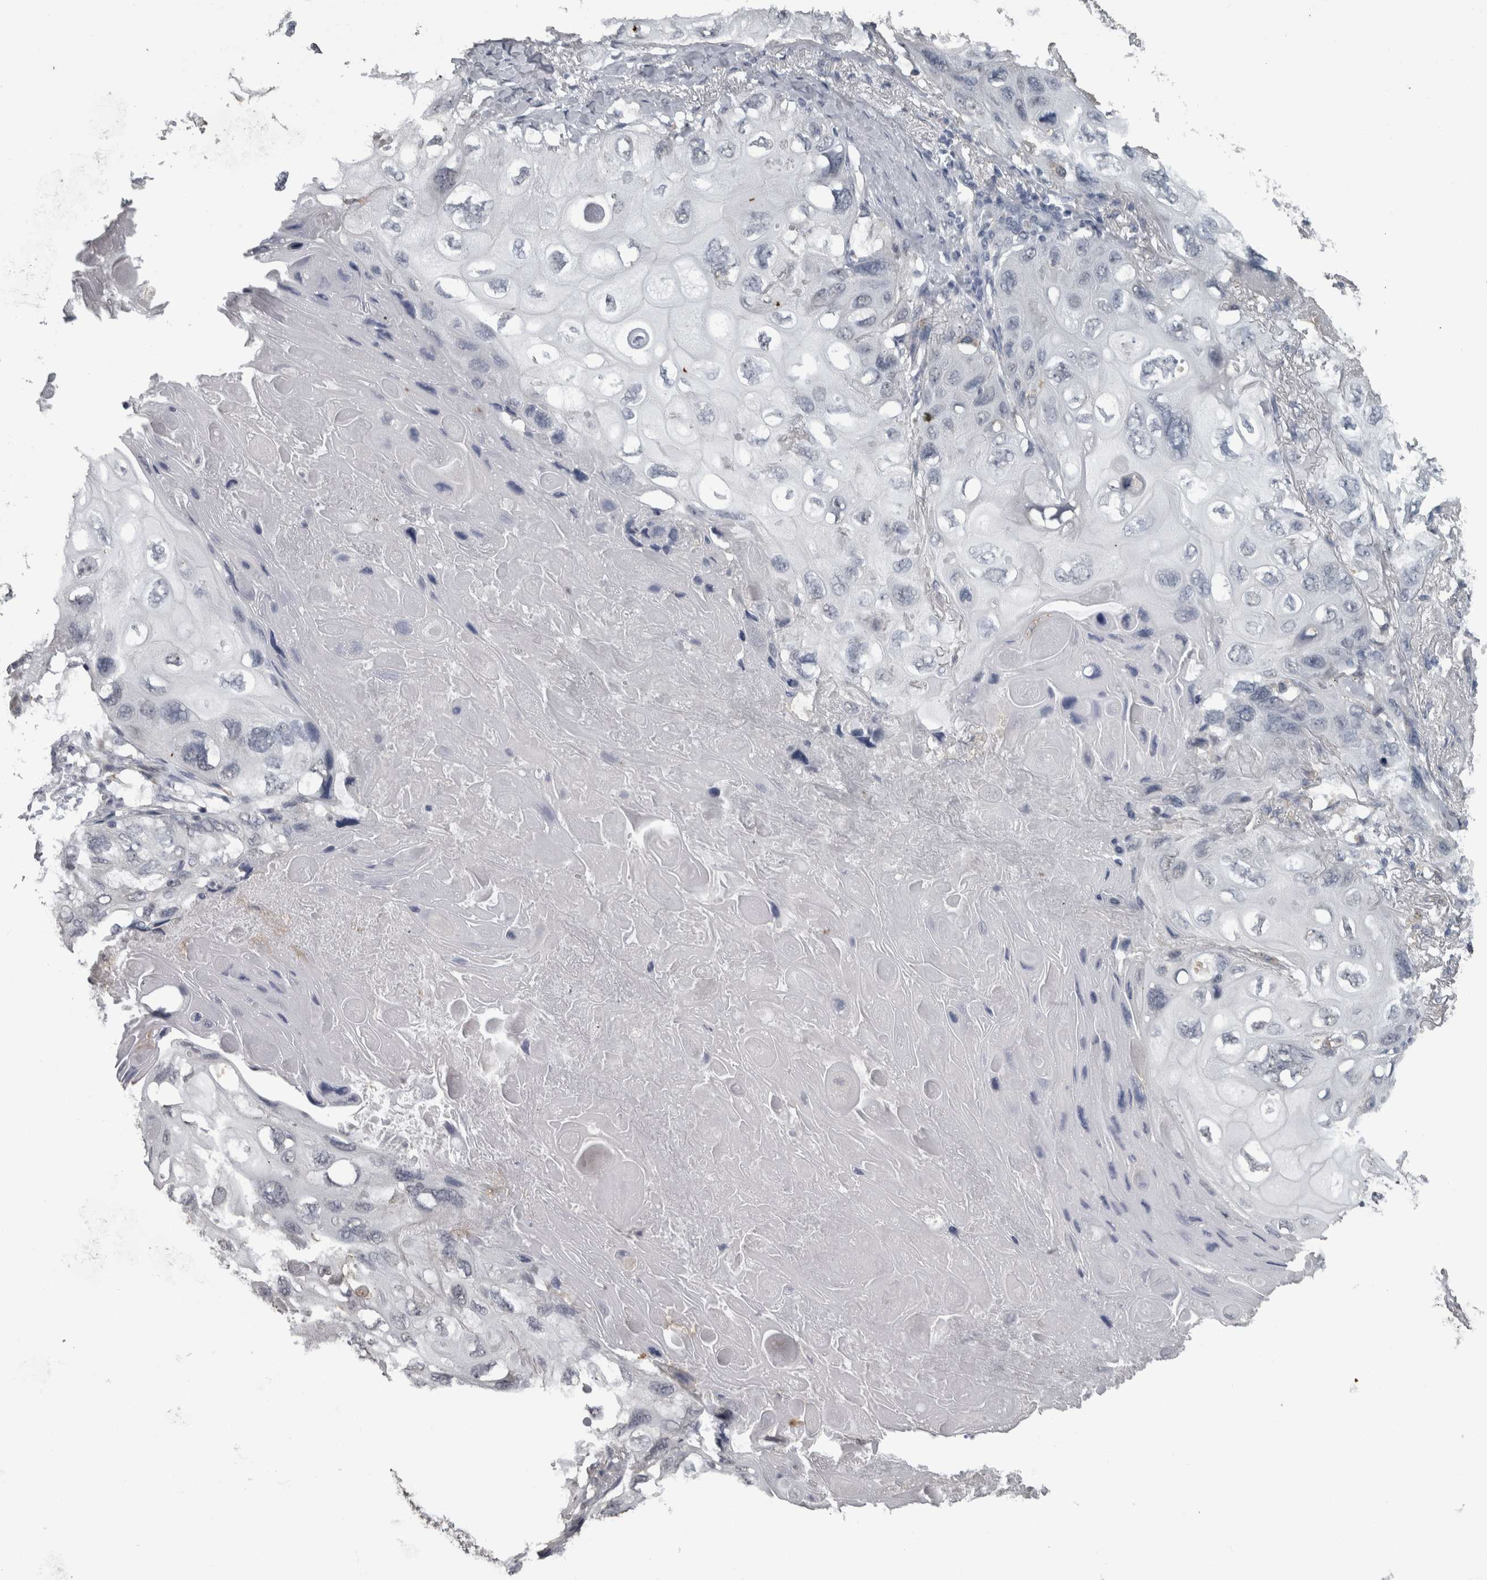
{"staining": {"intensity": "negative", "quantity": "none", "location": "none"}, "tissue": "lung cancer", "cell_type": "Tumor cells", "image_type": "cancer", "snomed": [{"axis": "morphology", "description": "Squamous cell carcinoma, NOS"}, {"axis": "topography", "description": "Lung"}], "caption": "Protein analysis of lung squamous cell carcinoma reveals no significant expression in tumor cells.", "gene": "PIK3AP1", "patient": {"sex": "female", "age": 73}}